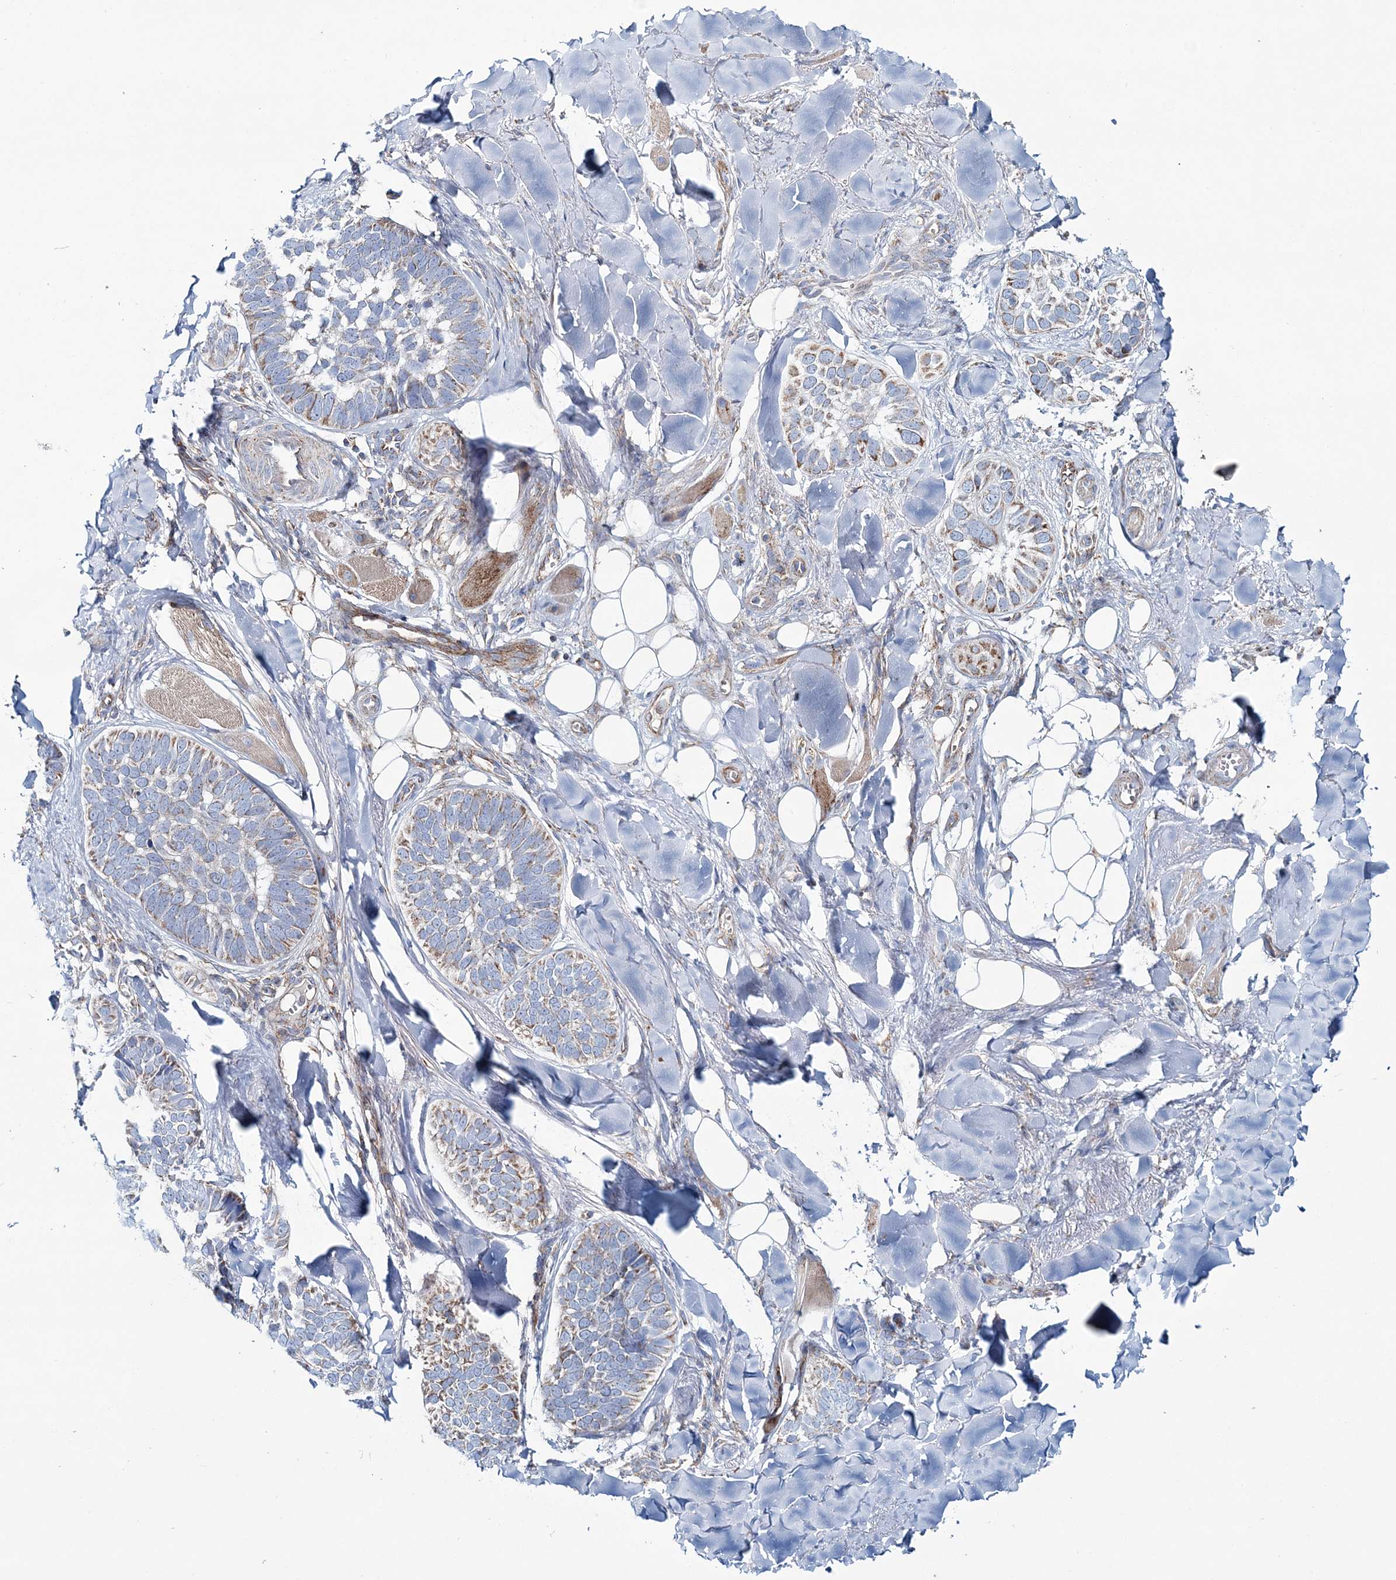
{"staining": {"intensity": "weak", "quantity": ">75%", "location": "cytoplasmic/membranous"}, "tissue": "skin cancer", "cell_type": "Tumor cells", "image_type": "cancer", "snomed": [{"axis": "morphology", "description": "Basal cell carcinoma"}, {"axis": "topography", "description": "Skin"}], "caption": "A histopathology image of human skin basal cell carcinoma stained for a protein reveals weak cytoplasmic/membranous brown staining in tumor cells.", "gene": "ARHGAP6", "patient": {"sex": "male", "age": 62}}